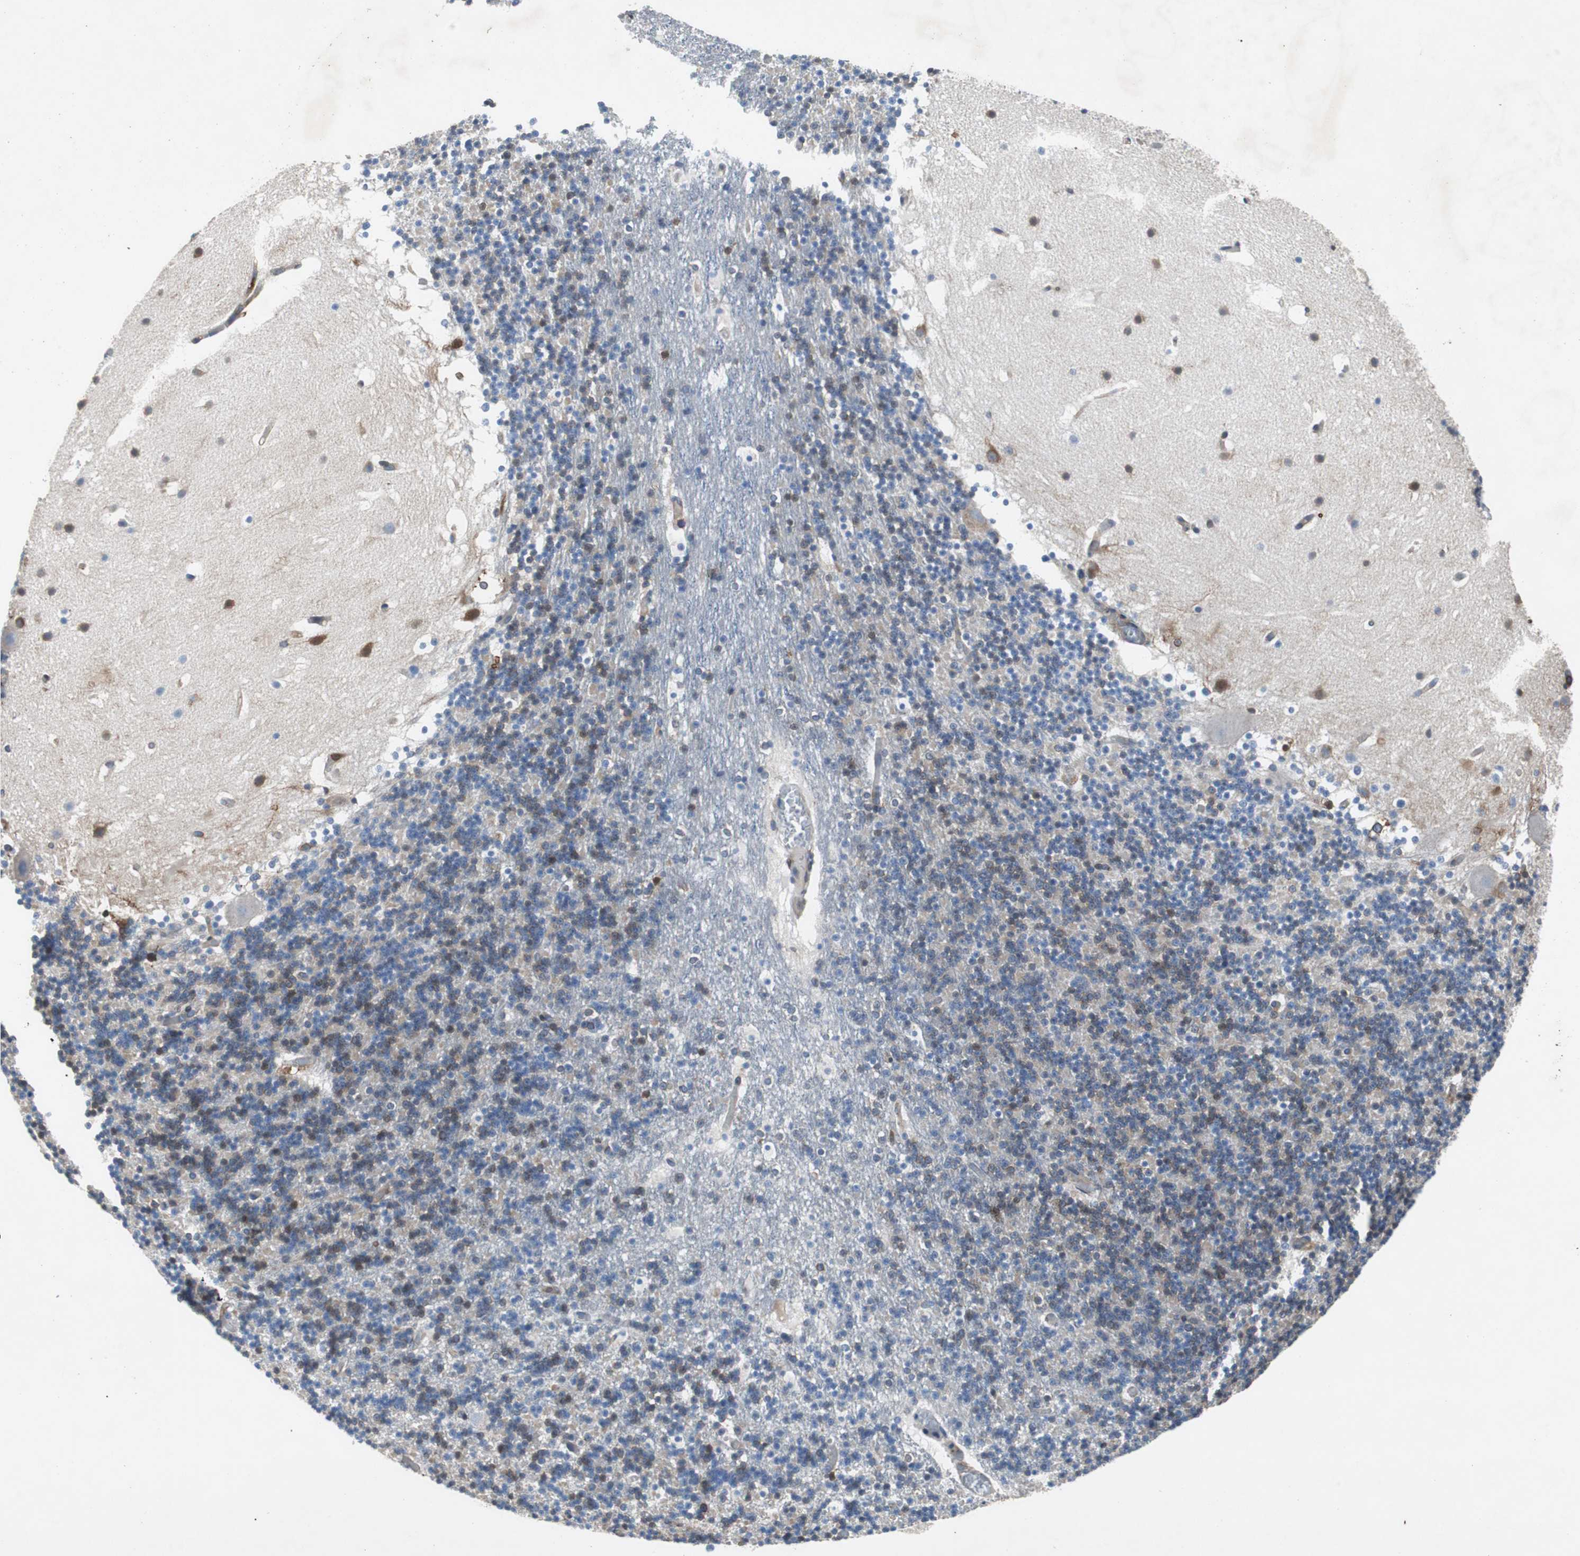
{"staining": {"intensity": "moderate", "quantity": "25%-75%", "location": "cytoplasmic/membranous"}, "tissue": "cerebellum", "cell_type": "Cells in granular layer", "image_type": "normal", "snomed": [{"axis": "morphology", "description": "Normal tissue, NOS"}, {"axis": "topography", "description": "Cerebellum"}], "caption": "Immunohistochemistry (IHC) staining of unremarkable cerebellum, which displays medium levels of moderate cytoplasmic/membranous positivity in about 25%-75% of cells in granular layer indicating moderate cytoplasmic/membranous protein expression. The staining was performed using DAB (3,3'-diaminobenzidine) (brown) for protein detection and nuclei were counterstained in hematoxylin (blue).", "gene": "GYS1", "patient": {"sex": "male", "age": 45}}